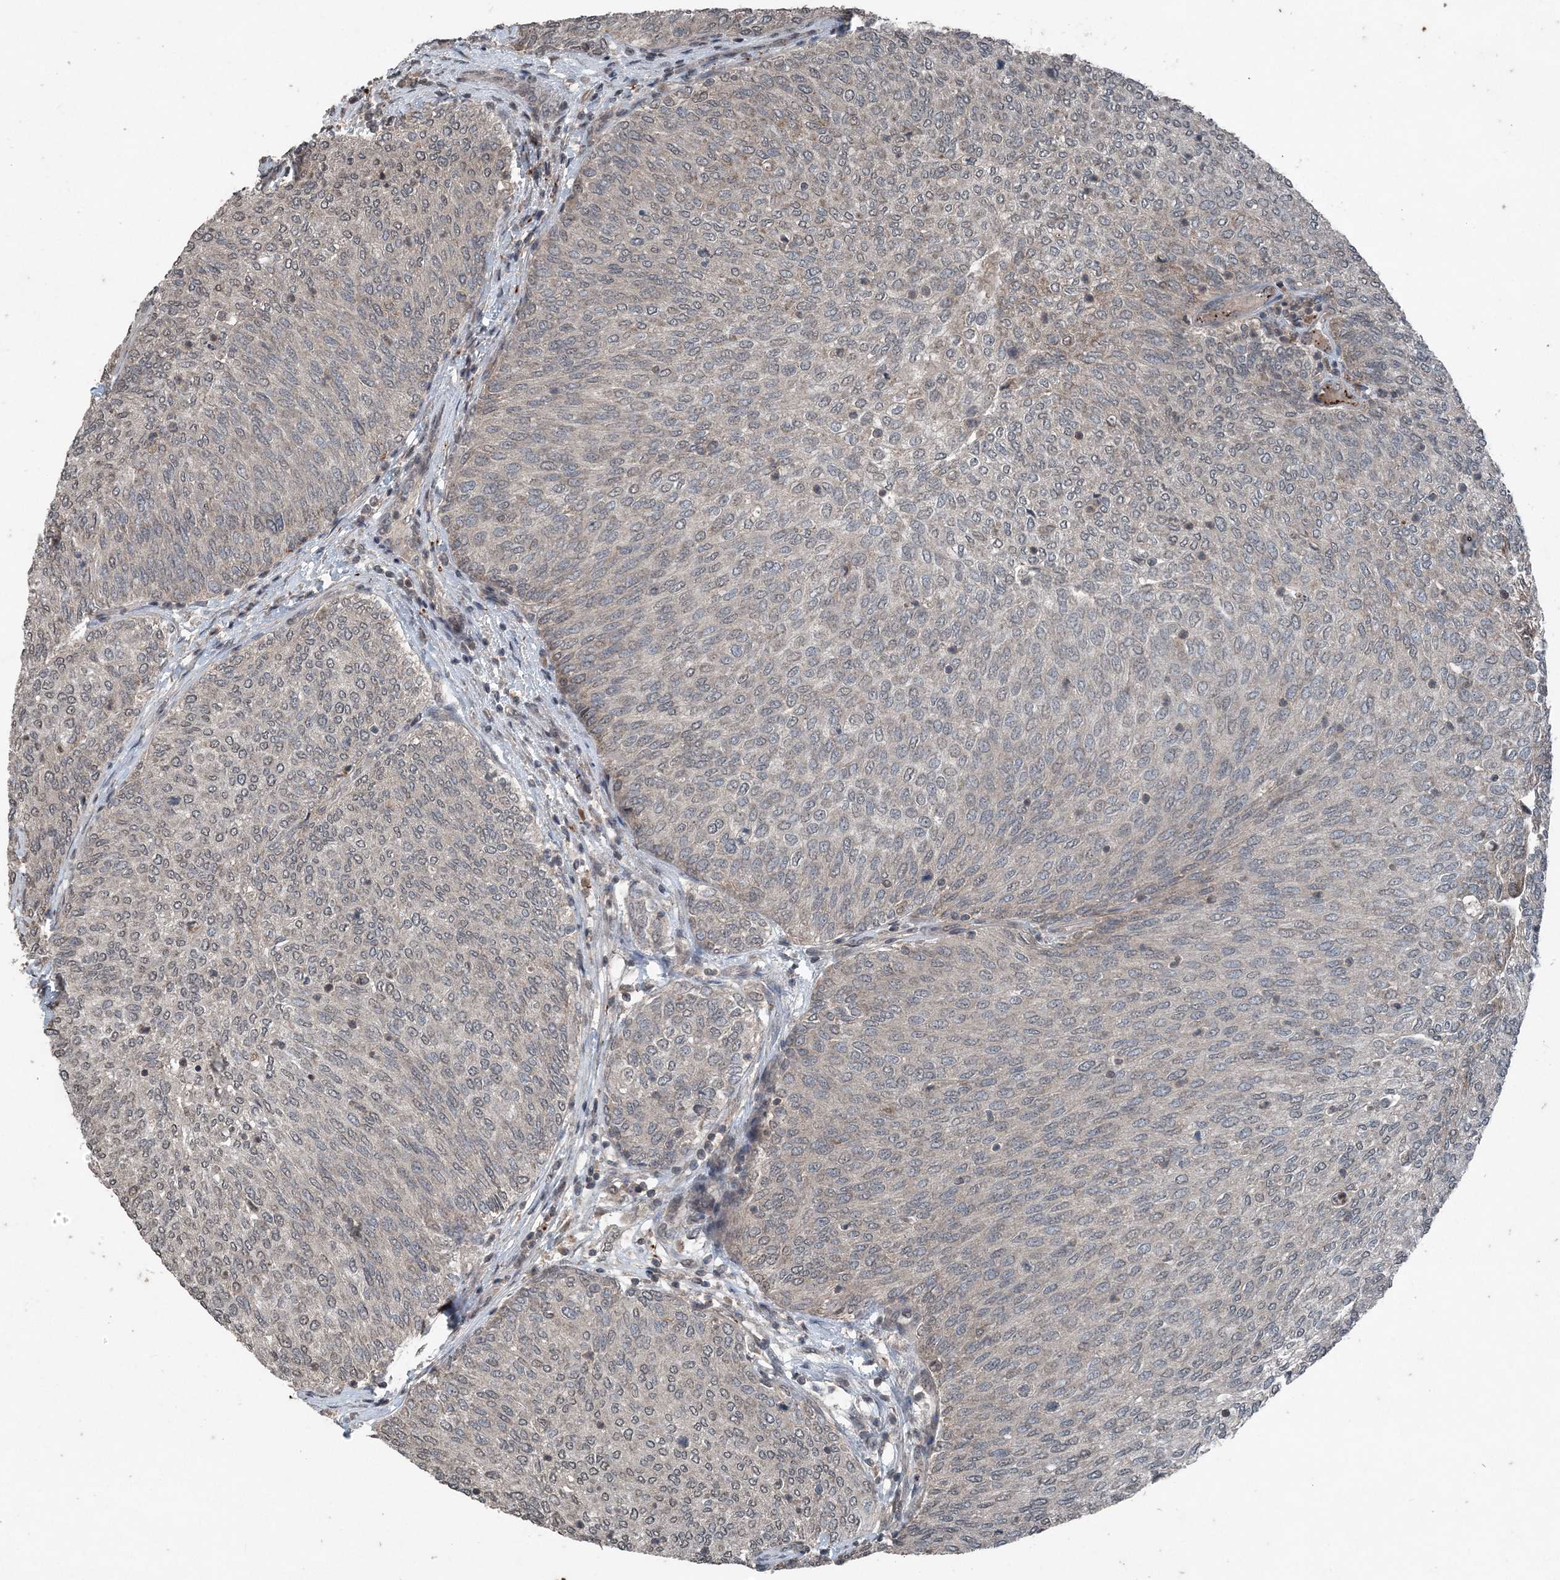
{"staining": {"intensity": "negative", "quantity": "none", "location": "none"}, "tissue": "urothelial cancer", "cell_type": "Tumor cells", "image_type": "cancer", "snomed": [{"axis": "morphology", "description": "Urothelial carcinoma, Low grade"}, {"axis": "topography", "description": "Urinary bladder"}], "caption": "High magnification brightfield microscopy of urothelial cancer stained with DAB (brown) and counterstained with hematoxylin (blue): tumor cells show no significant positivity.", "gene": "CFL1", "patient": {"sex": "female", "age": 79}}